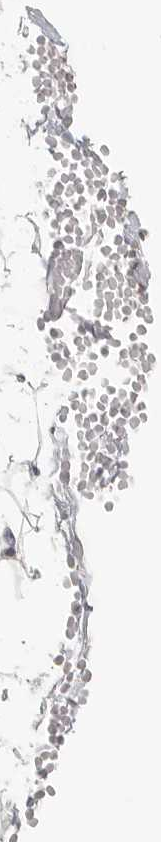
{"staining": {"intensity": "negative", "quantity": "none", "location": "none"}, "tissue": "adipose tissue", "cell_type": "Adipocytes", "image_type": "normal", "snomed": [{"axis": "morphology", "description": "Normal tissue, NOS"}, {"axis": "topography", "description": "Breast"}], "caption": "DAB immunohistochemical staining of benign human adipose tissue demonstrates no significant staining in adipocytes. (DAB IHC, high magnification).", "gene": "HDAC6", "patient": {"sex": "female", "age": 23}}